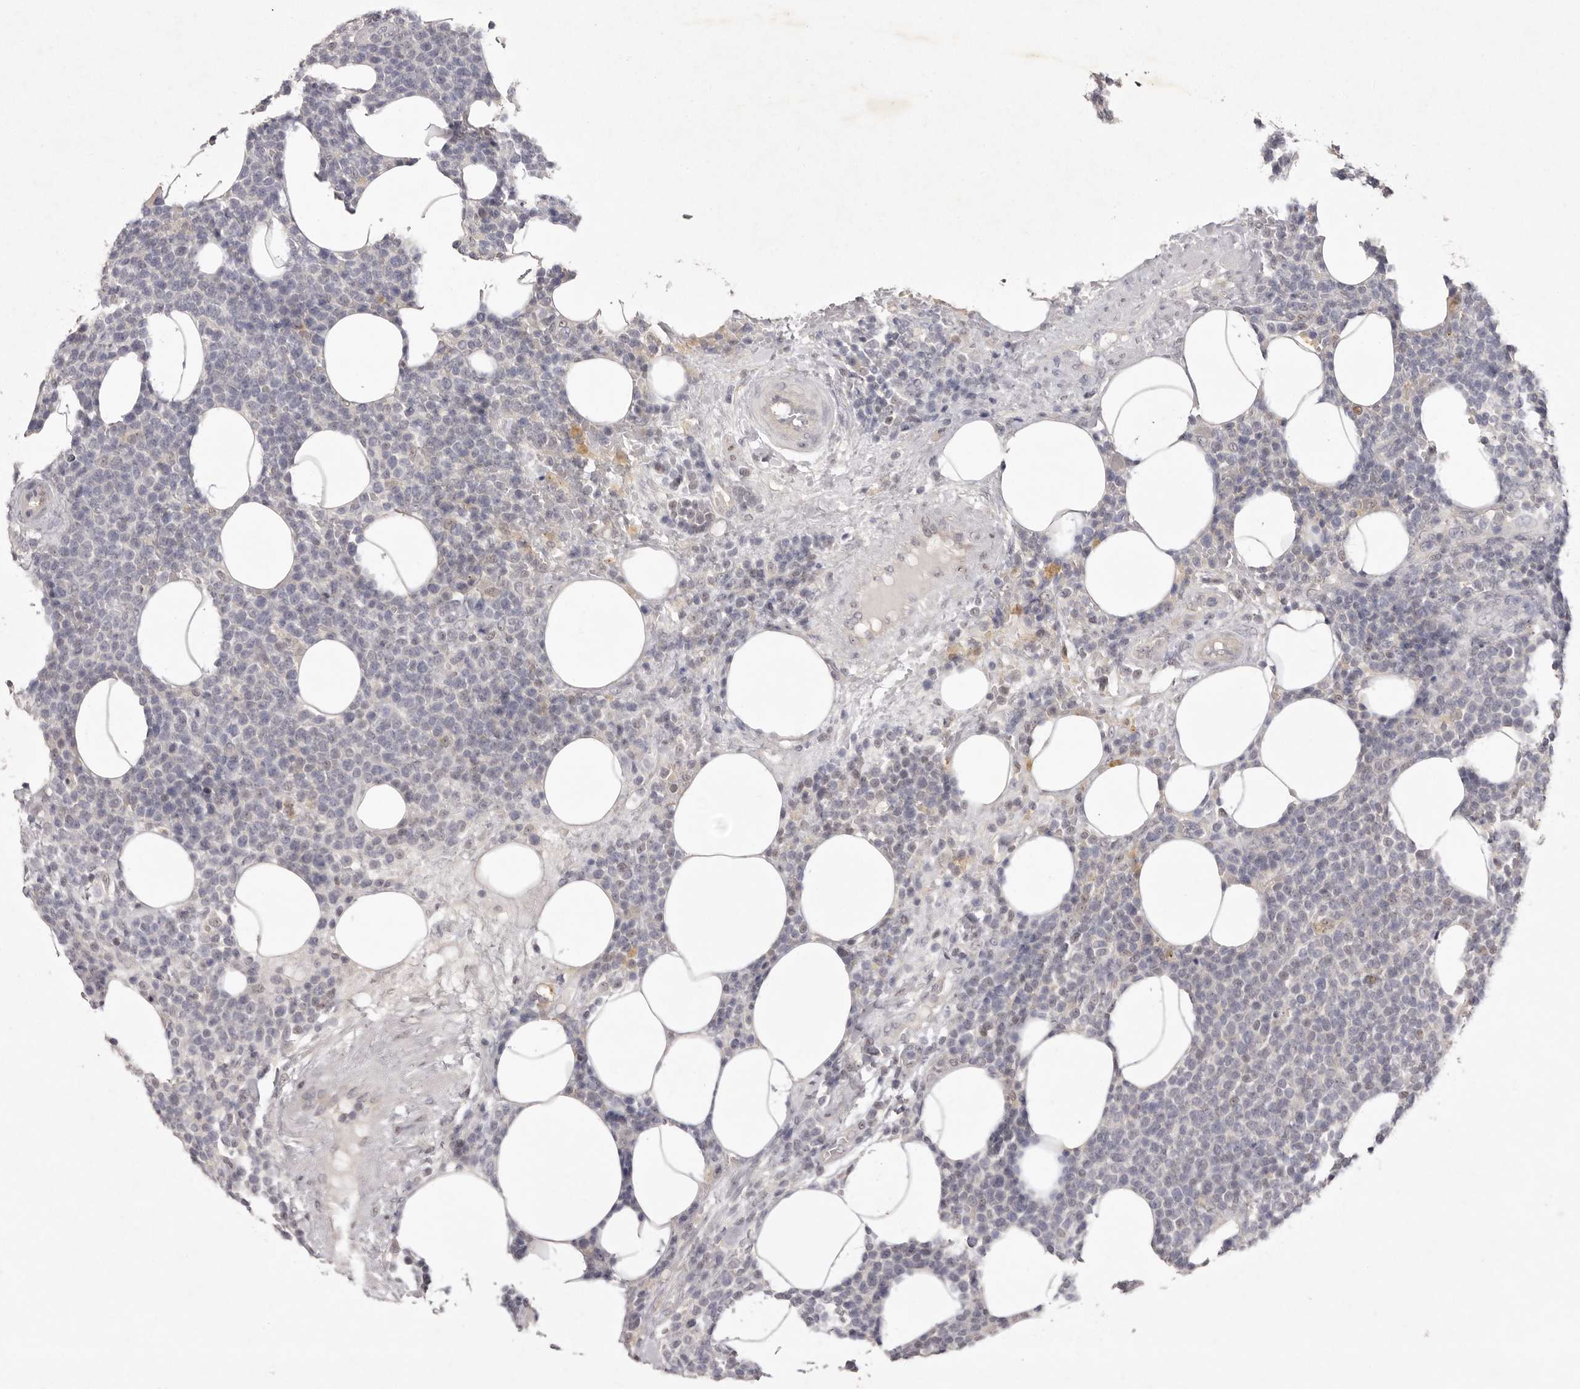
{"staining": {"intensity": "negative", "quantity": "none", "location": "none"}, "tissue": "lymphoma", "cell_type": "Tumor cells", "image_type": "cancer", "snomed": [{"axis": "morphology", "description": "Malignant lymphoma, non-Hodgkin's type, High grade"}, {"axis": "topography", "description": "Lymph node"}], "caption": "This is an IHC image of human malignant lymphoma, non-Hodgkin's type (high-grade). There is no staining in tumor cells.", "gene": "TADA1", "patient": {"sex": "male", "age": 61}}